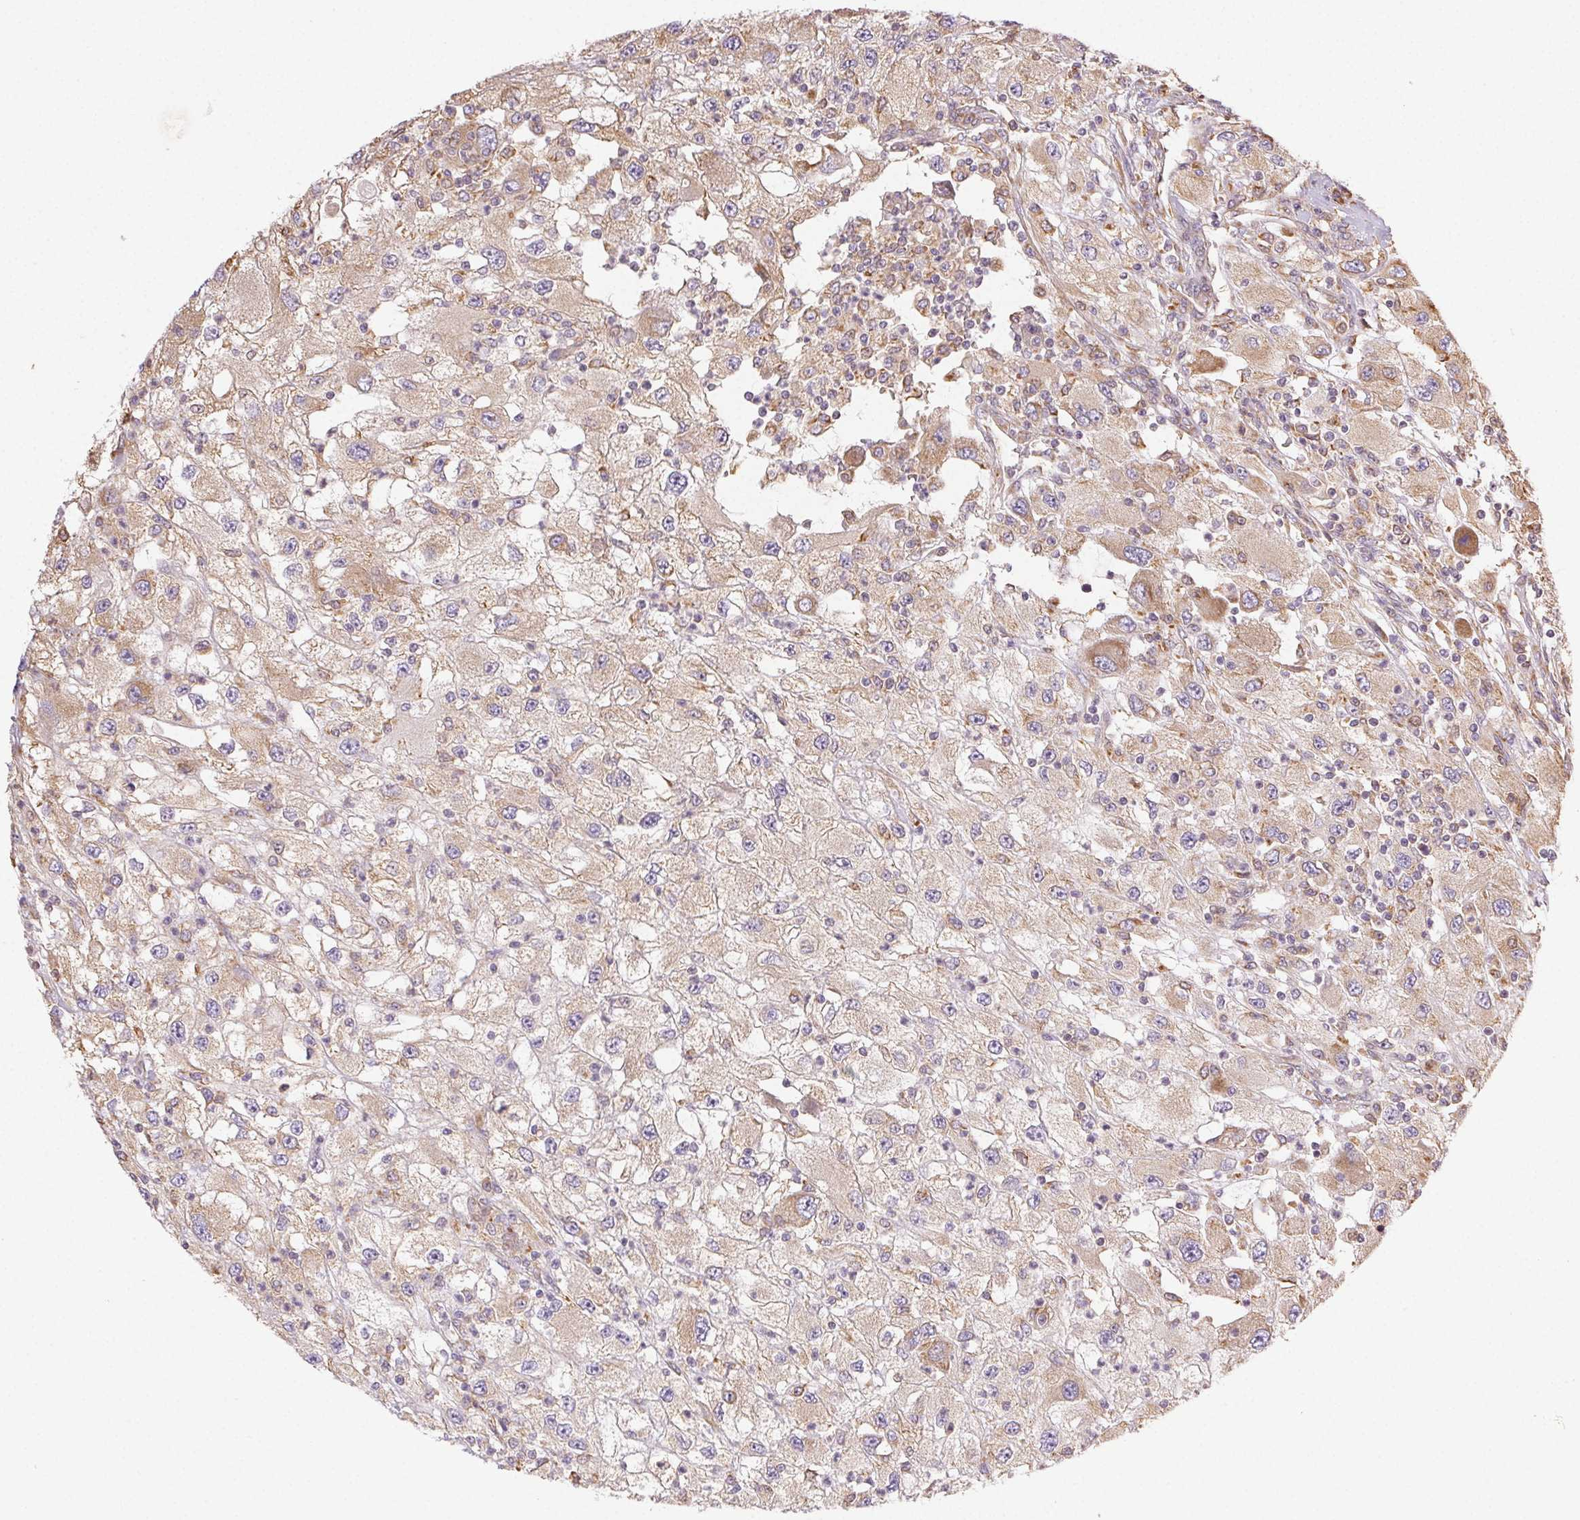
{"staining": {"intensity": "weak", "quantity": ">75%", "location": "cytoplasmic/membranous"}, "tissue": "renal cancer", "cell_type": "Tumor cells", "image_type": "cancer", "snomed": [{"axis": "morphology", "description": "Adenocarcinoma, NOS"}, {"axis": "topography", "description": "Kidney"}], "caption": "Protein analysis of adenocarcinoma (renal) tissue shows weak cytoplasmic/membranous staining in about >75% of tumor cells. Nuclei are stained in blue.", "gene": "ENTREP1", "patient": {"sex": "female", "age": 67}}